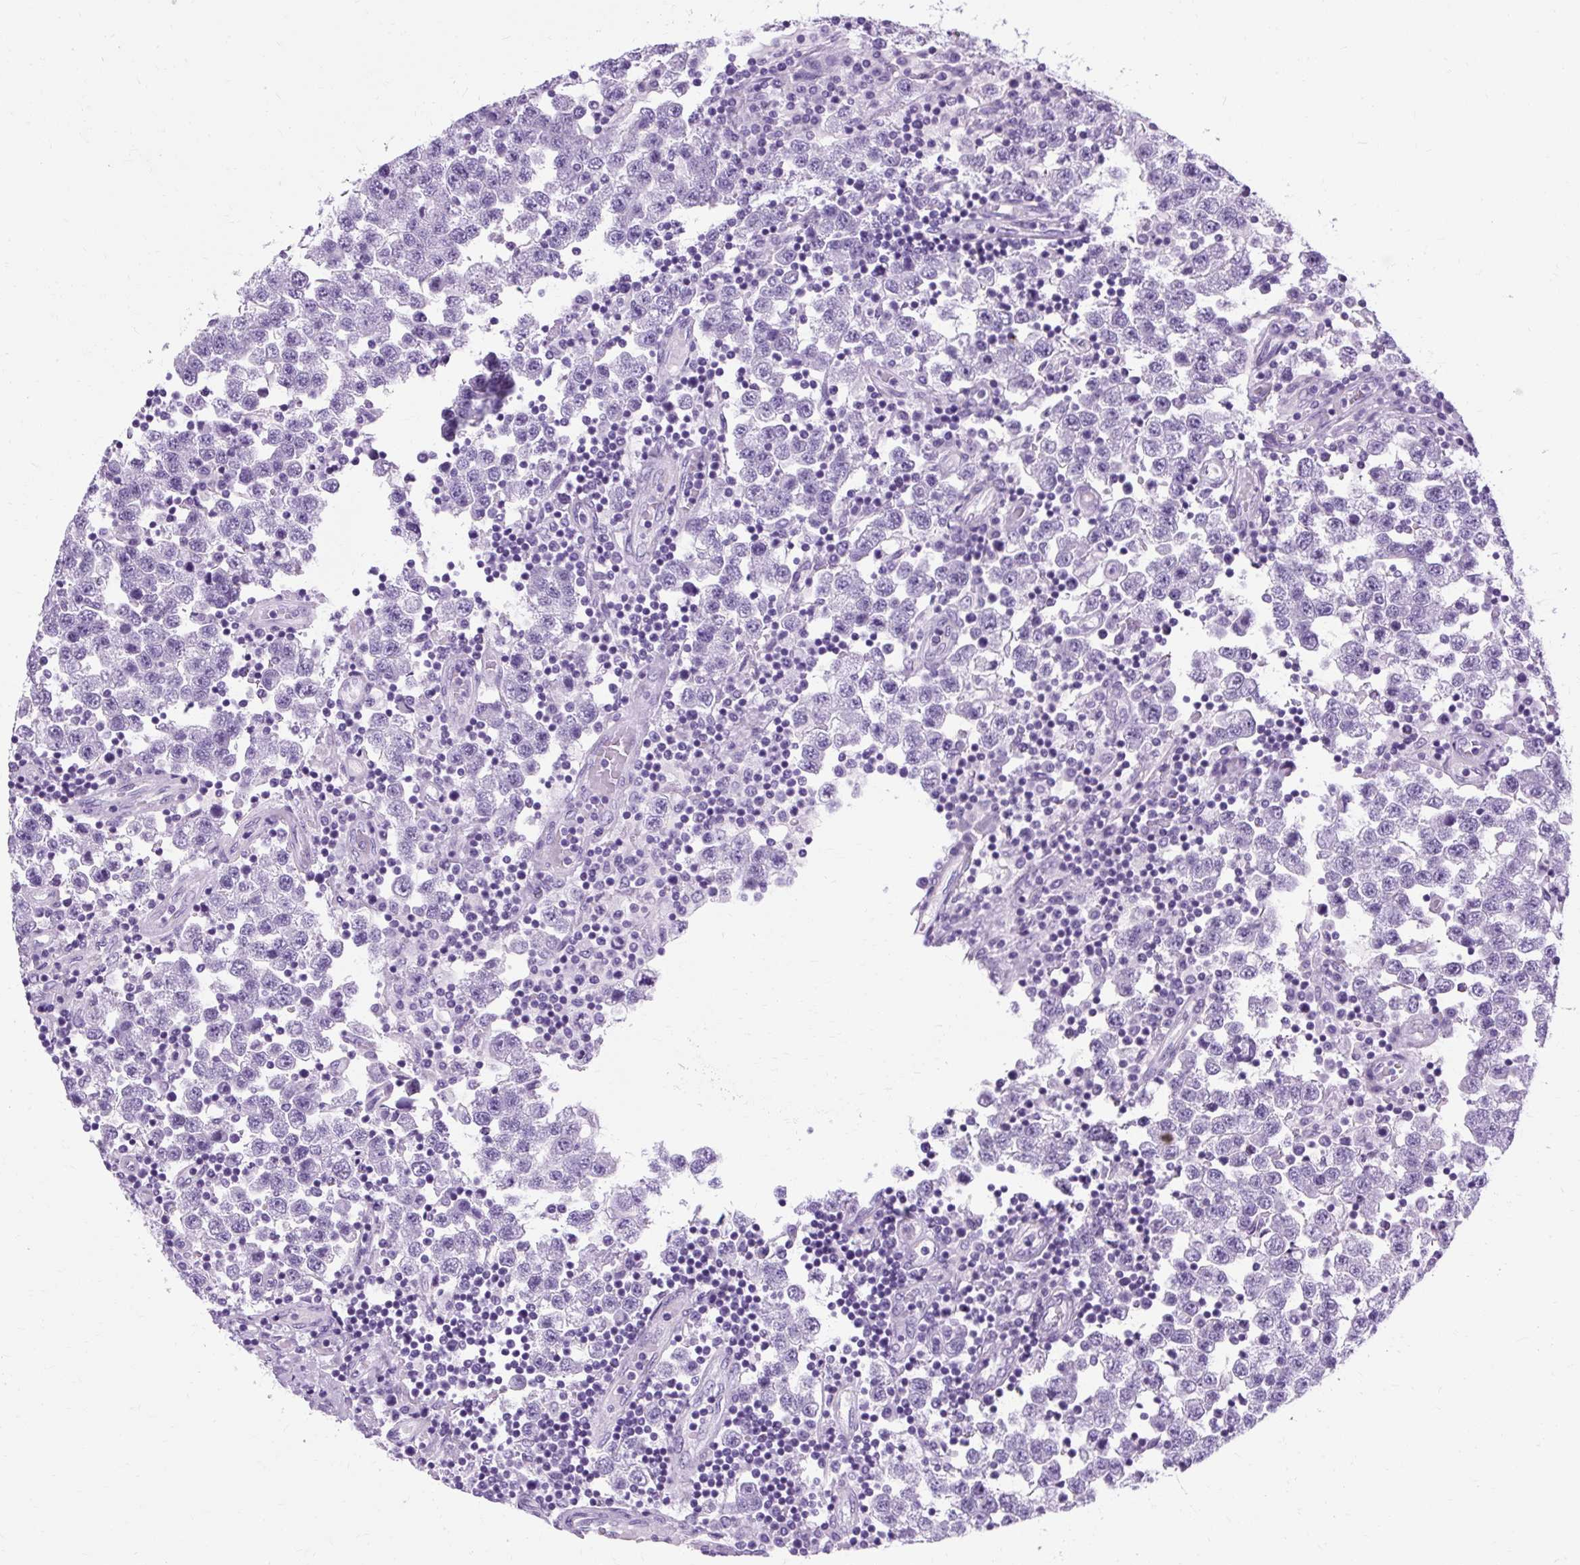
{"staining": {"intensity": "negative", "quantity": "none", "location": "none"}, "tissue": "testis cancer", "cell_type": "Tumor cells", "image_type": "cancer", "snomed": [{"axis": "morphology", "description": "Seminoma, NOS"}, {"axis": "topography", "description": "Testis"}], "caption": "IHC image of neoplastic tissue: human testis seminoma stained with DAB (3,3'-diaminobenzidine) demonstrates no significant protein staining in tumor cells.", "gene": "B3GNT4", "patient": {"sex": "male", "age": 34}}